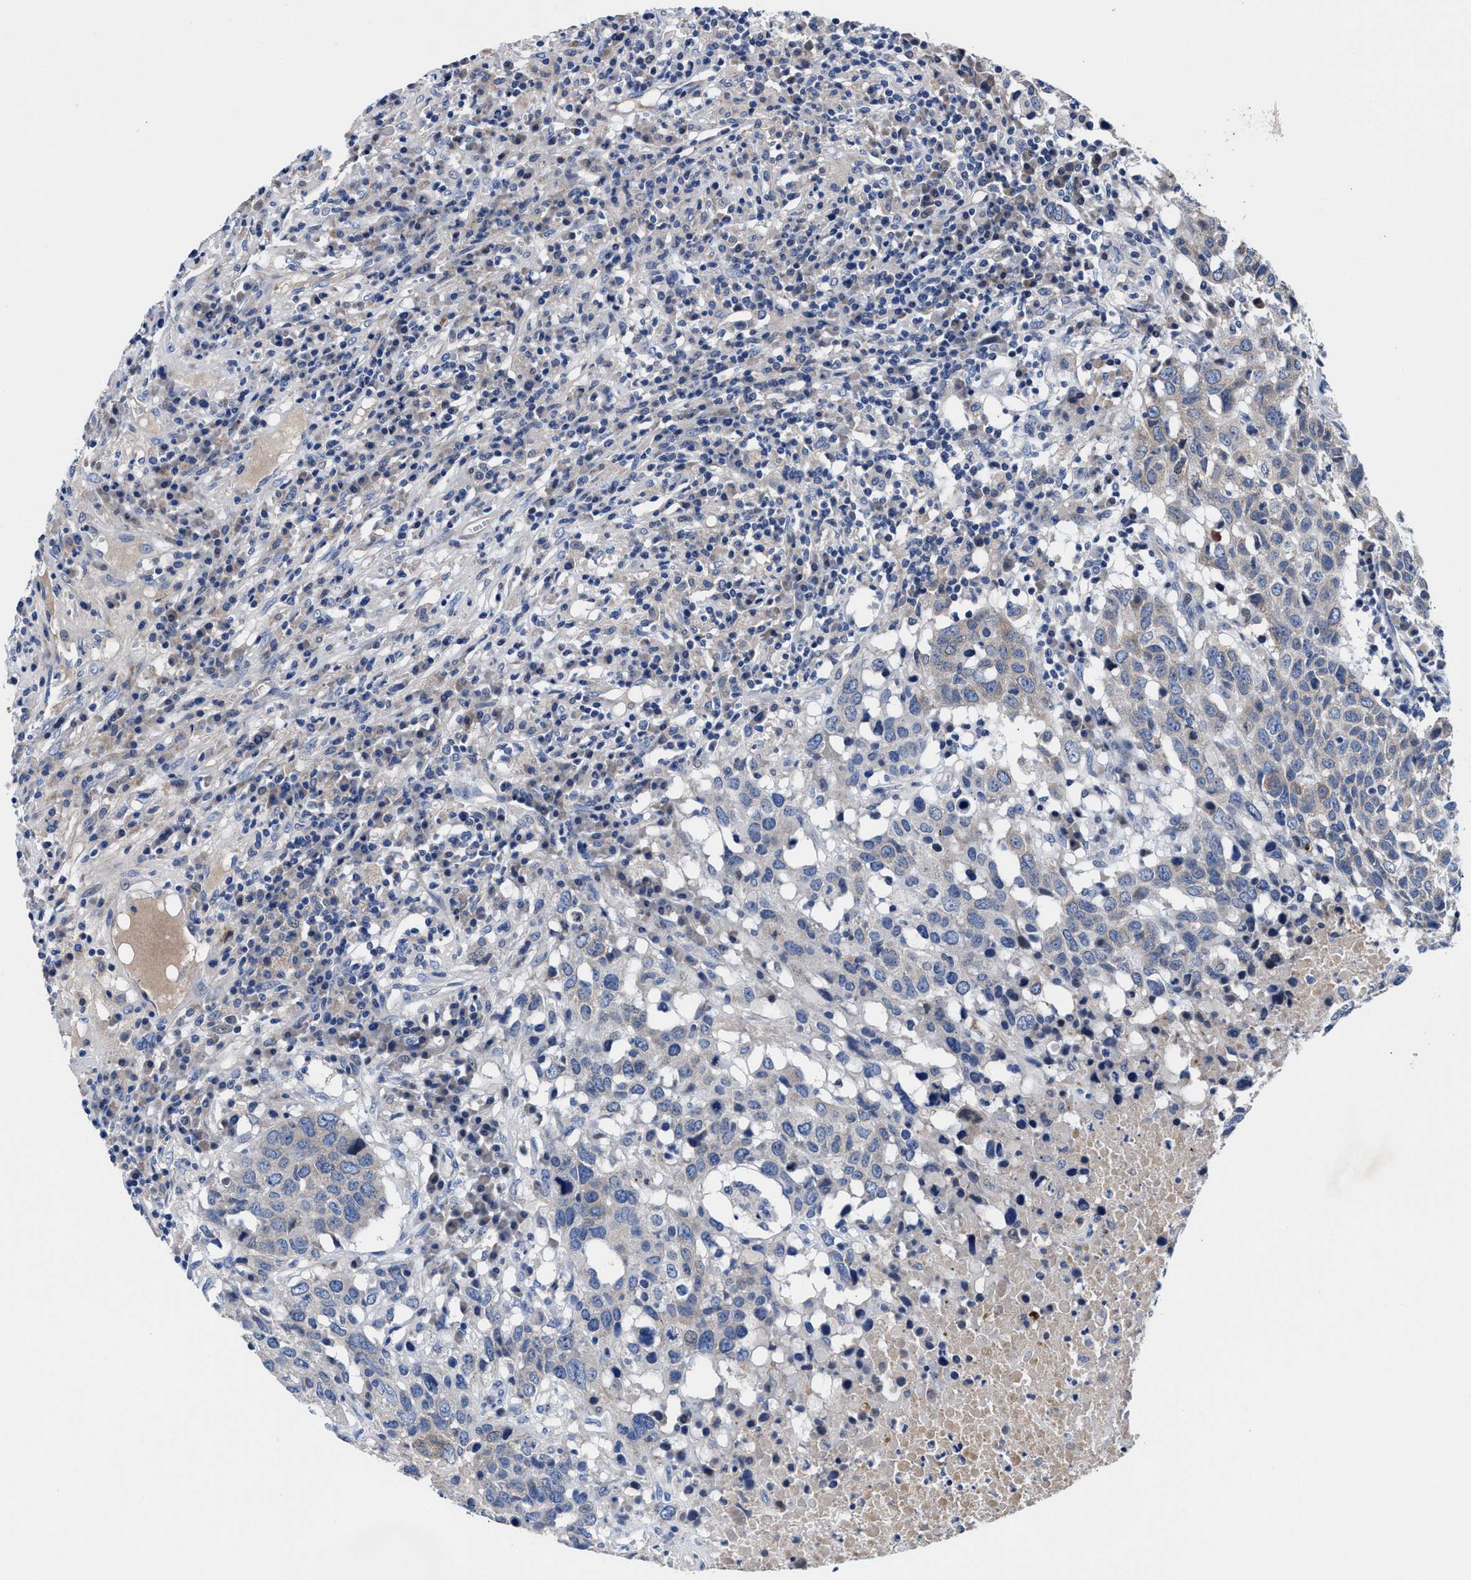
{"staining": {"intensity": "negative", "quantity": "none", "location": "none"}, "tissue": "head and neck cancer", "cell_type": "Tumor cells", "image_type": "cancer", "snomed": [{"axis": "morphology", "description": "Squamous cell carcinoma, NOS"}, {"axis": "topography", "description": "Head-Neck"}], "caption": "The photomicrograph shows no significant staining in tumor cells of head and neck squamous cell carcinoma.", "gene": "DHRS13", "patient": {"sex": "male", "age": 66}}